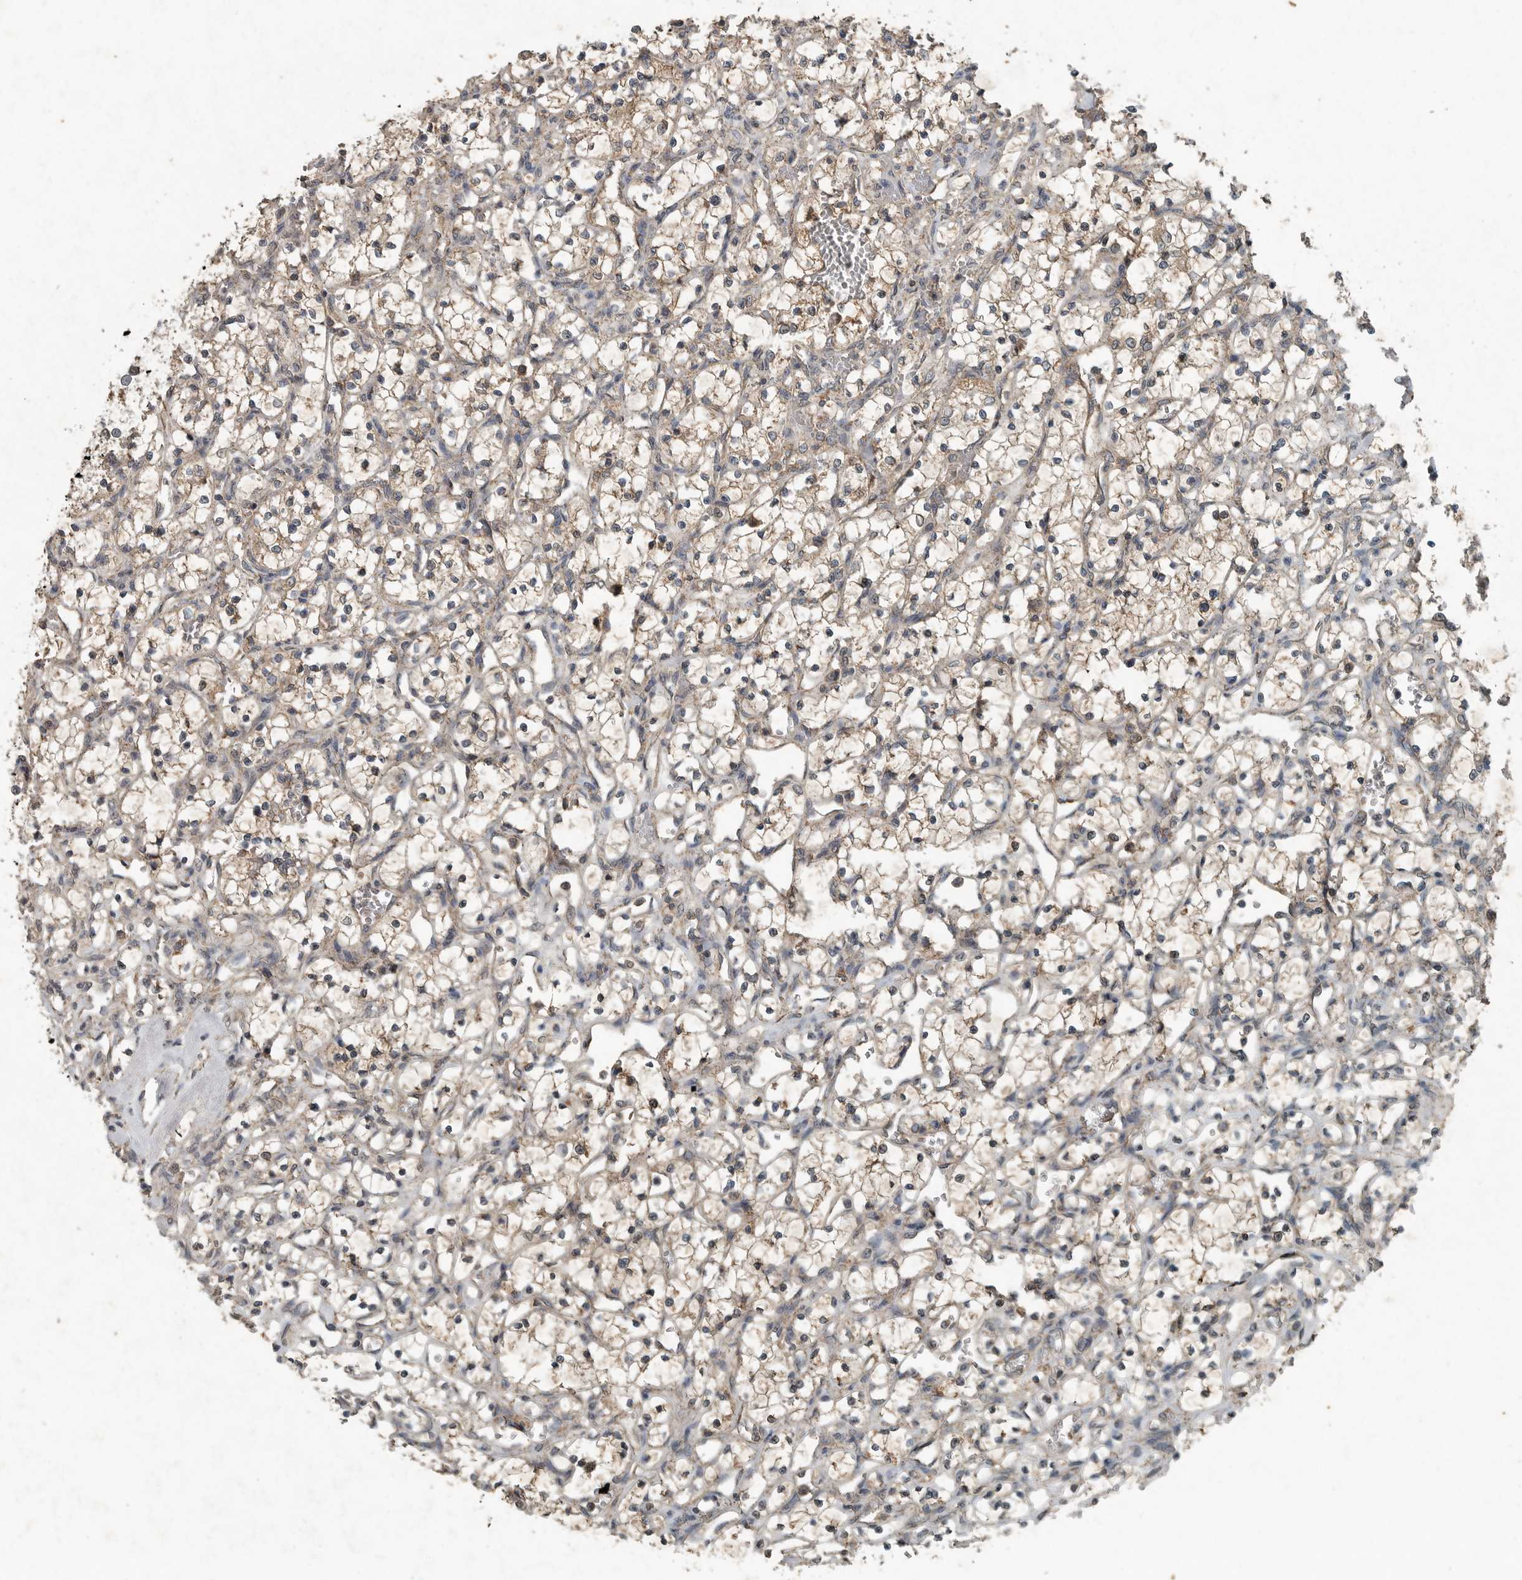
{"staining": {"intensity": "weak", "quantity": ">75%", "location": "cytoplasmic/membranous"}, "tissue": "renal cancer", "cell_type": "Tumor cells", "image_type": "cancer", "snomed": [{"axis": "morphology", "description": "Adenocarcinoma, NOS"}, {"axis": "topography", "description": "Kidney"}], "caption": "IHC image of neoplastic tissue: adenocarcinoma (renal) stained using immunohistochemistry displays low levels of weak protein expression localized specifically in the cytoplasmic/membranous of tumor cells, appearing as a cytoplasmic/membranous brown color.", "gene": "IL6ST", "patient": {"sex": "female", "age": 69}}